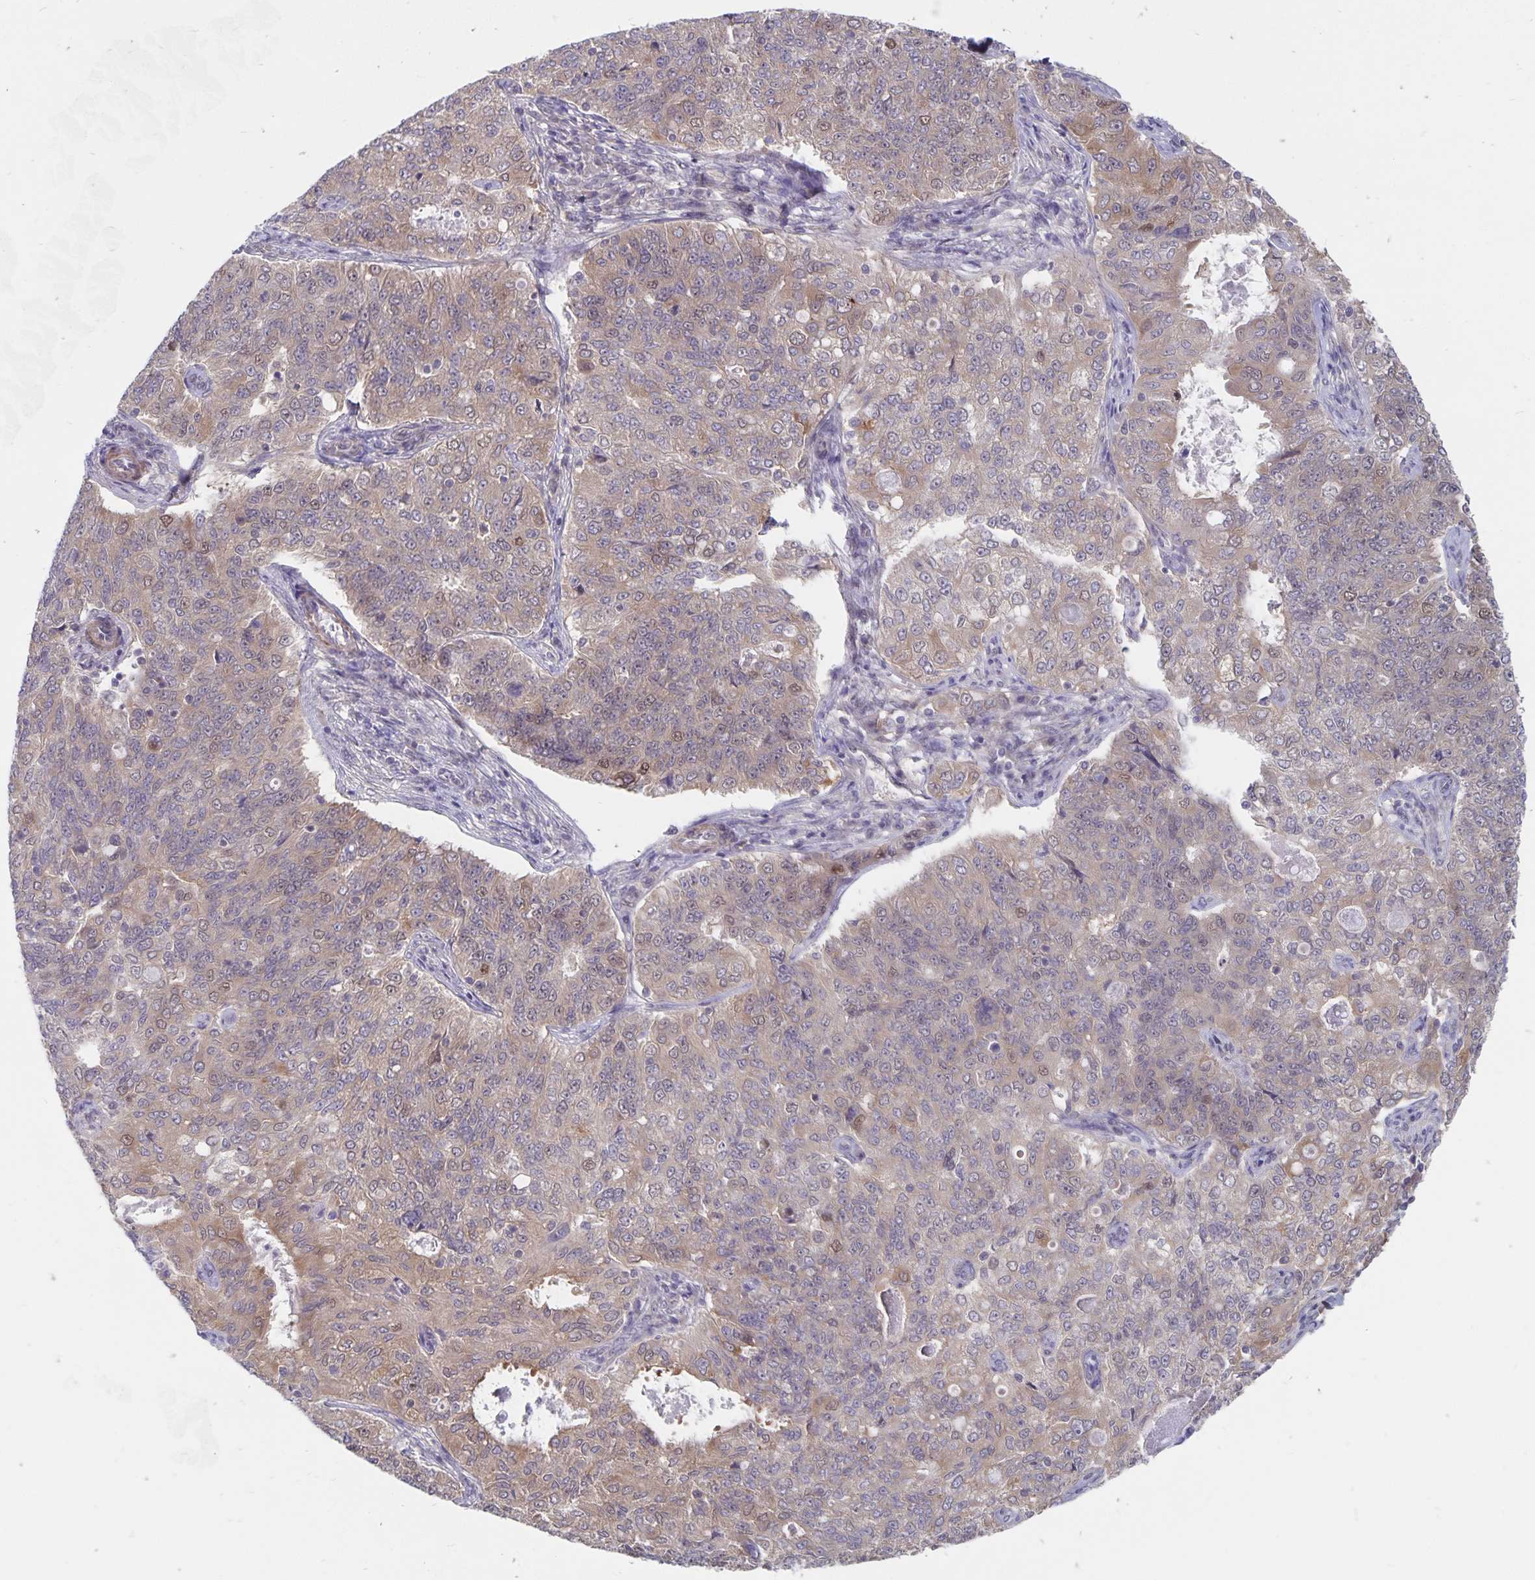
{"staining": {"intensity": "weak", "quantity": "25%-75%", "location": "cytoplasmic/membranous,nuclear"}, "tissue": "endometrial cancer", "cell_type": "Tumor cells", "image_type": "cancer", "snomed": [{"axis": "morphology", "description": "Adenocarcinoma, NOS"}, {"axis": "topography", "description": "Endometrium"}], "caption": "IHC (DAB) staining of adenocarcinoma (endometrial) demonstrates weak cytoplasmic/membranous and nuclear protein staining in approximately 25%-75% of tumor cells. Nuclei are stained in blue.", "gene": "BAG6", "patient": {"sex": "female", "age": 43}}